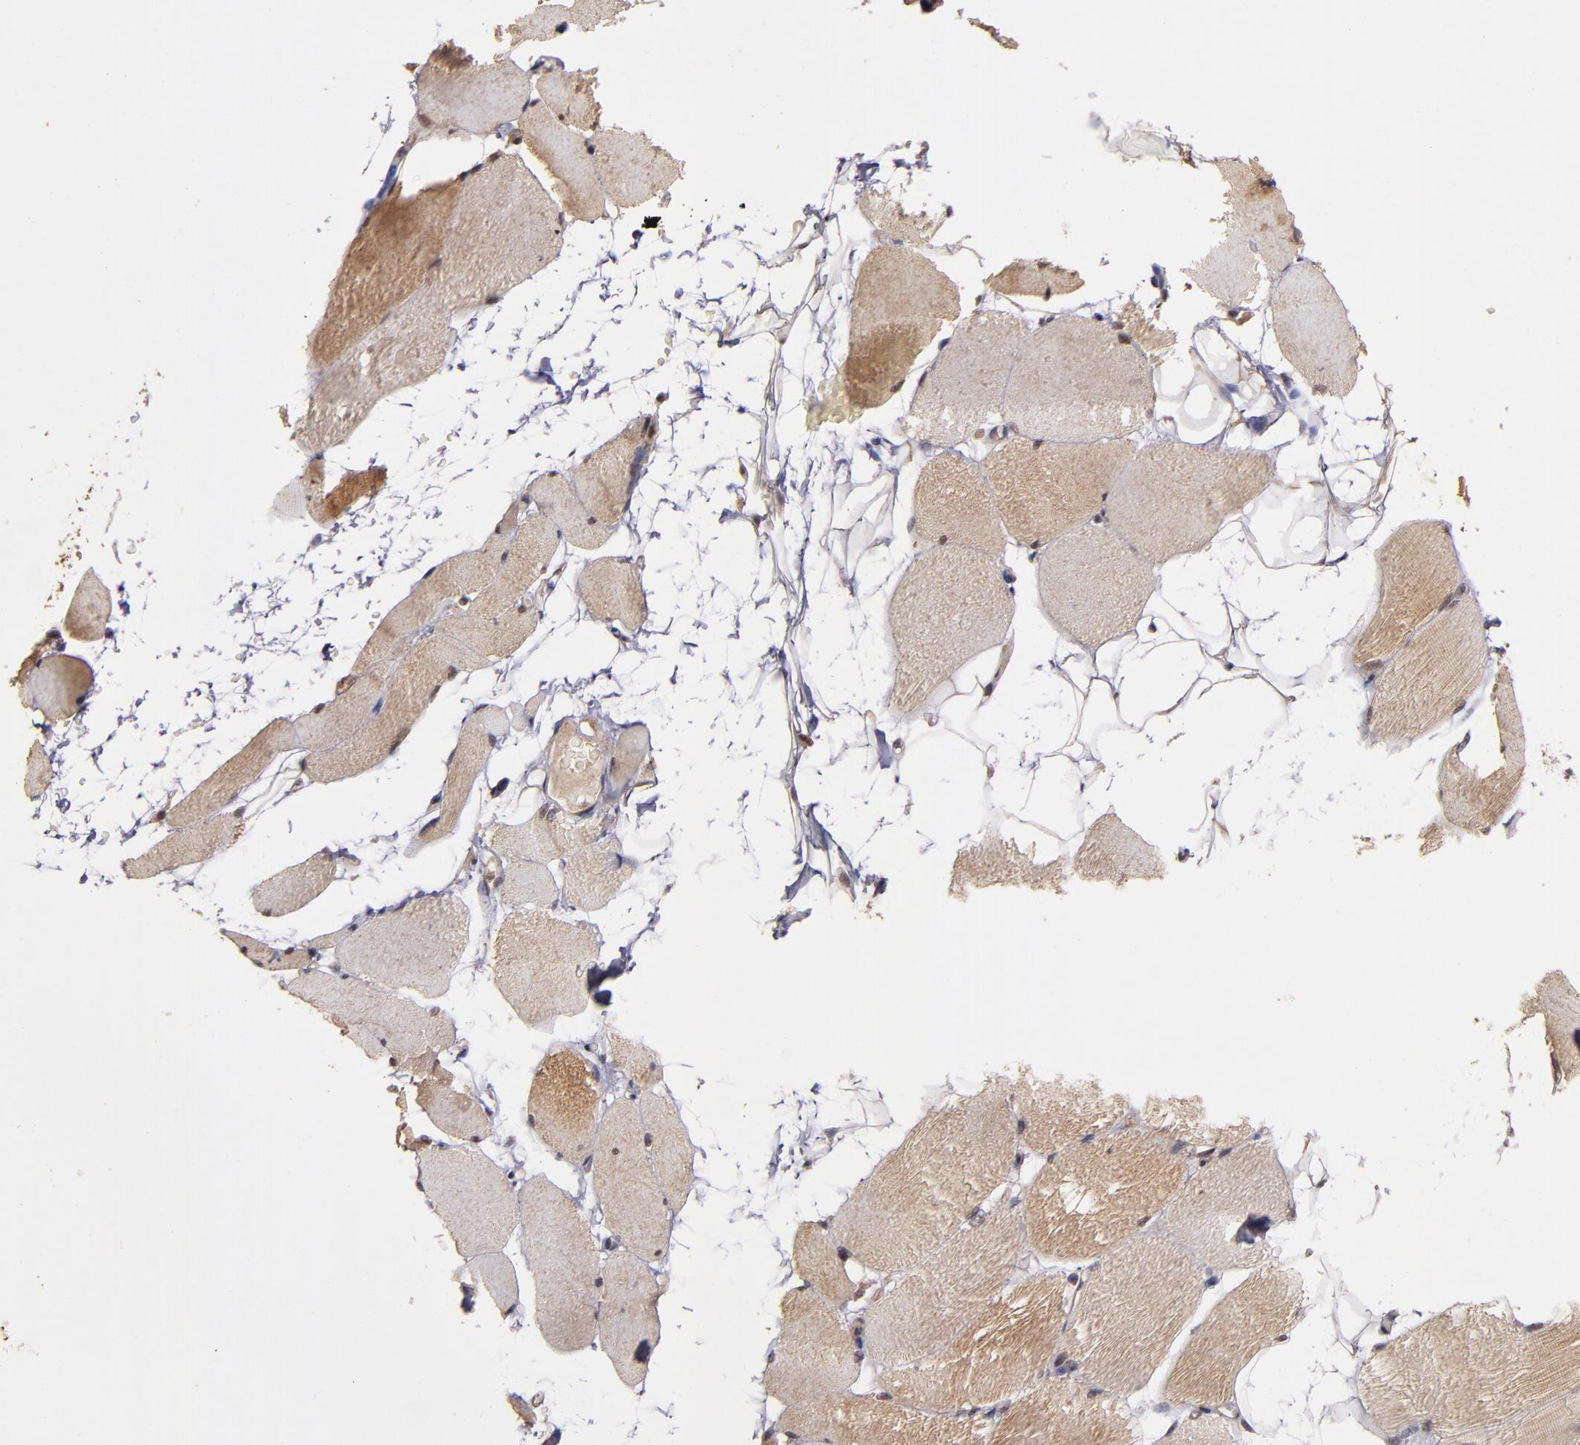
{"staining": {"intensity": "weak", "quantity": "25%-75%", "location": "cytoplasmic/membranous"}, "tissue": "skeletal muscle", "cell_type": "Myocytes", "image_type": "normal", "snomed": [{"axis": "morphology", "description": "Normal tissue, NOS"}, {"axis": "topography", "description": "Skeletal muscle"}, {"axis": "topography", "description": "Parathyroid gland"}], "caption": "The immunohistochemical stain highlights weak cytoplasmic/membranous positivity in myocytes of normal skeletal muscle.", "gene": "RIOK3", "patient": {"sex": "female", "age": 37}}